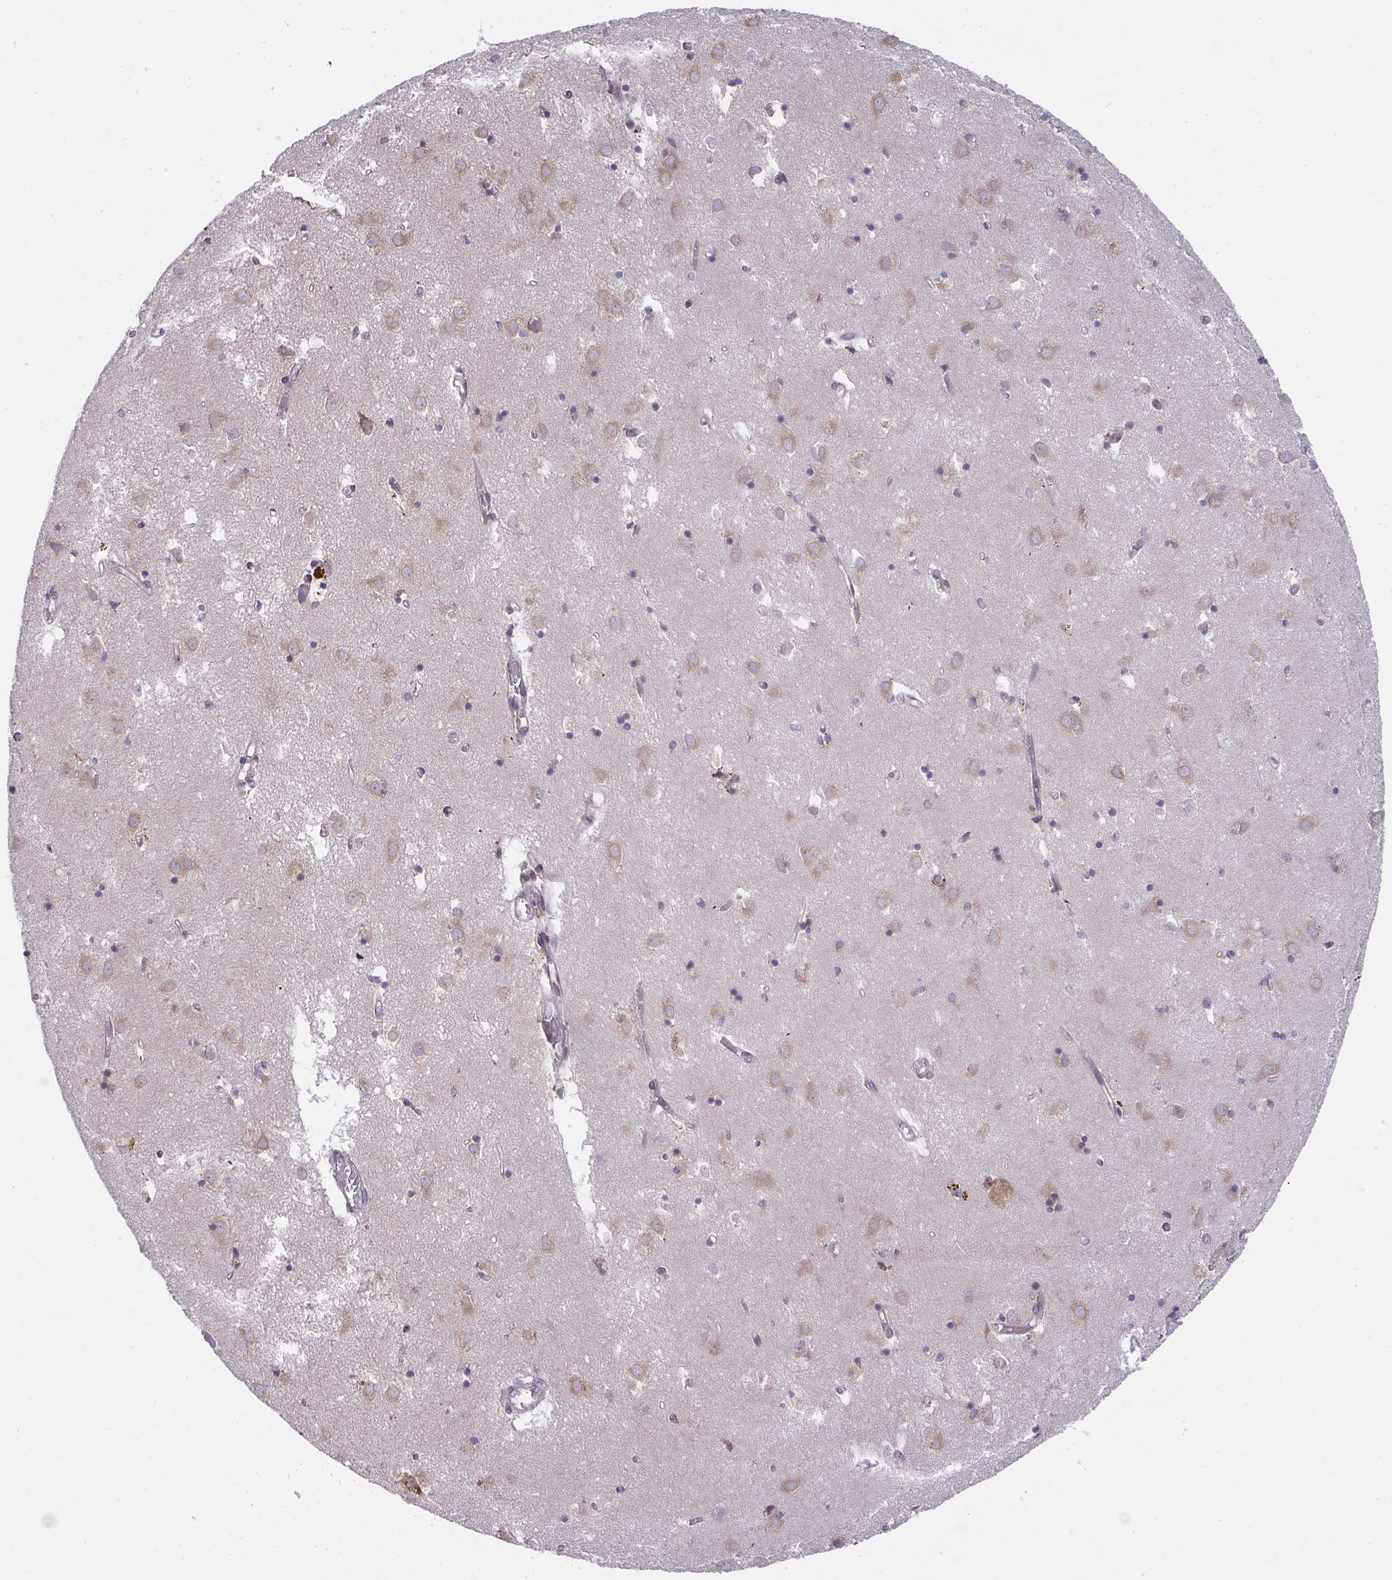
{"staining": {"intensity": "negative", "quantity": "none", "location": "none"}, "tissue": "caudate", "cell_type": "Glial cells", "image_type": "normal", "snomed": [{"axis": "morphology", "description": "Normal tissue, NOS"}, {"axis": "topography", "description": "Lateral ventricle wall"}], "caption": "Immunohistochemistry photomicrograph of unremarkable caudate: caudate stained with DAB (3,3'-diaminobenzidine) shows no significant protein staining in glial cells. (Brightfield microscopy of DAB (3,3'-diaminobenzidine) immunohistochemistry at high magnification).", "gene": "NMNAT1", "patient": {"sex": "male", "age": 70}}